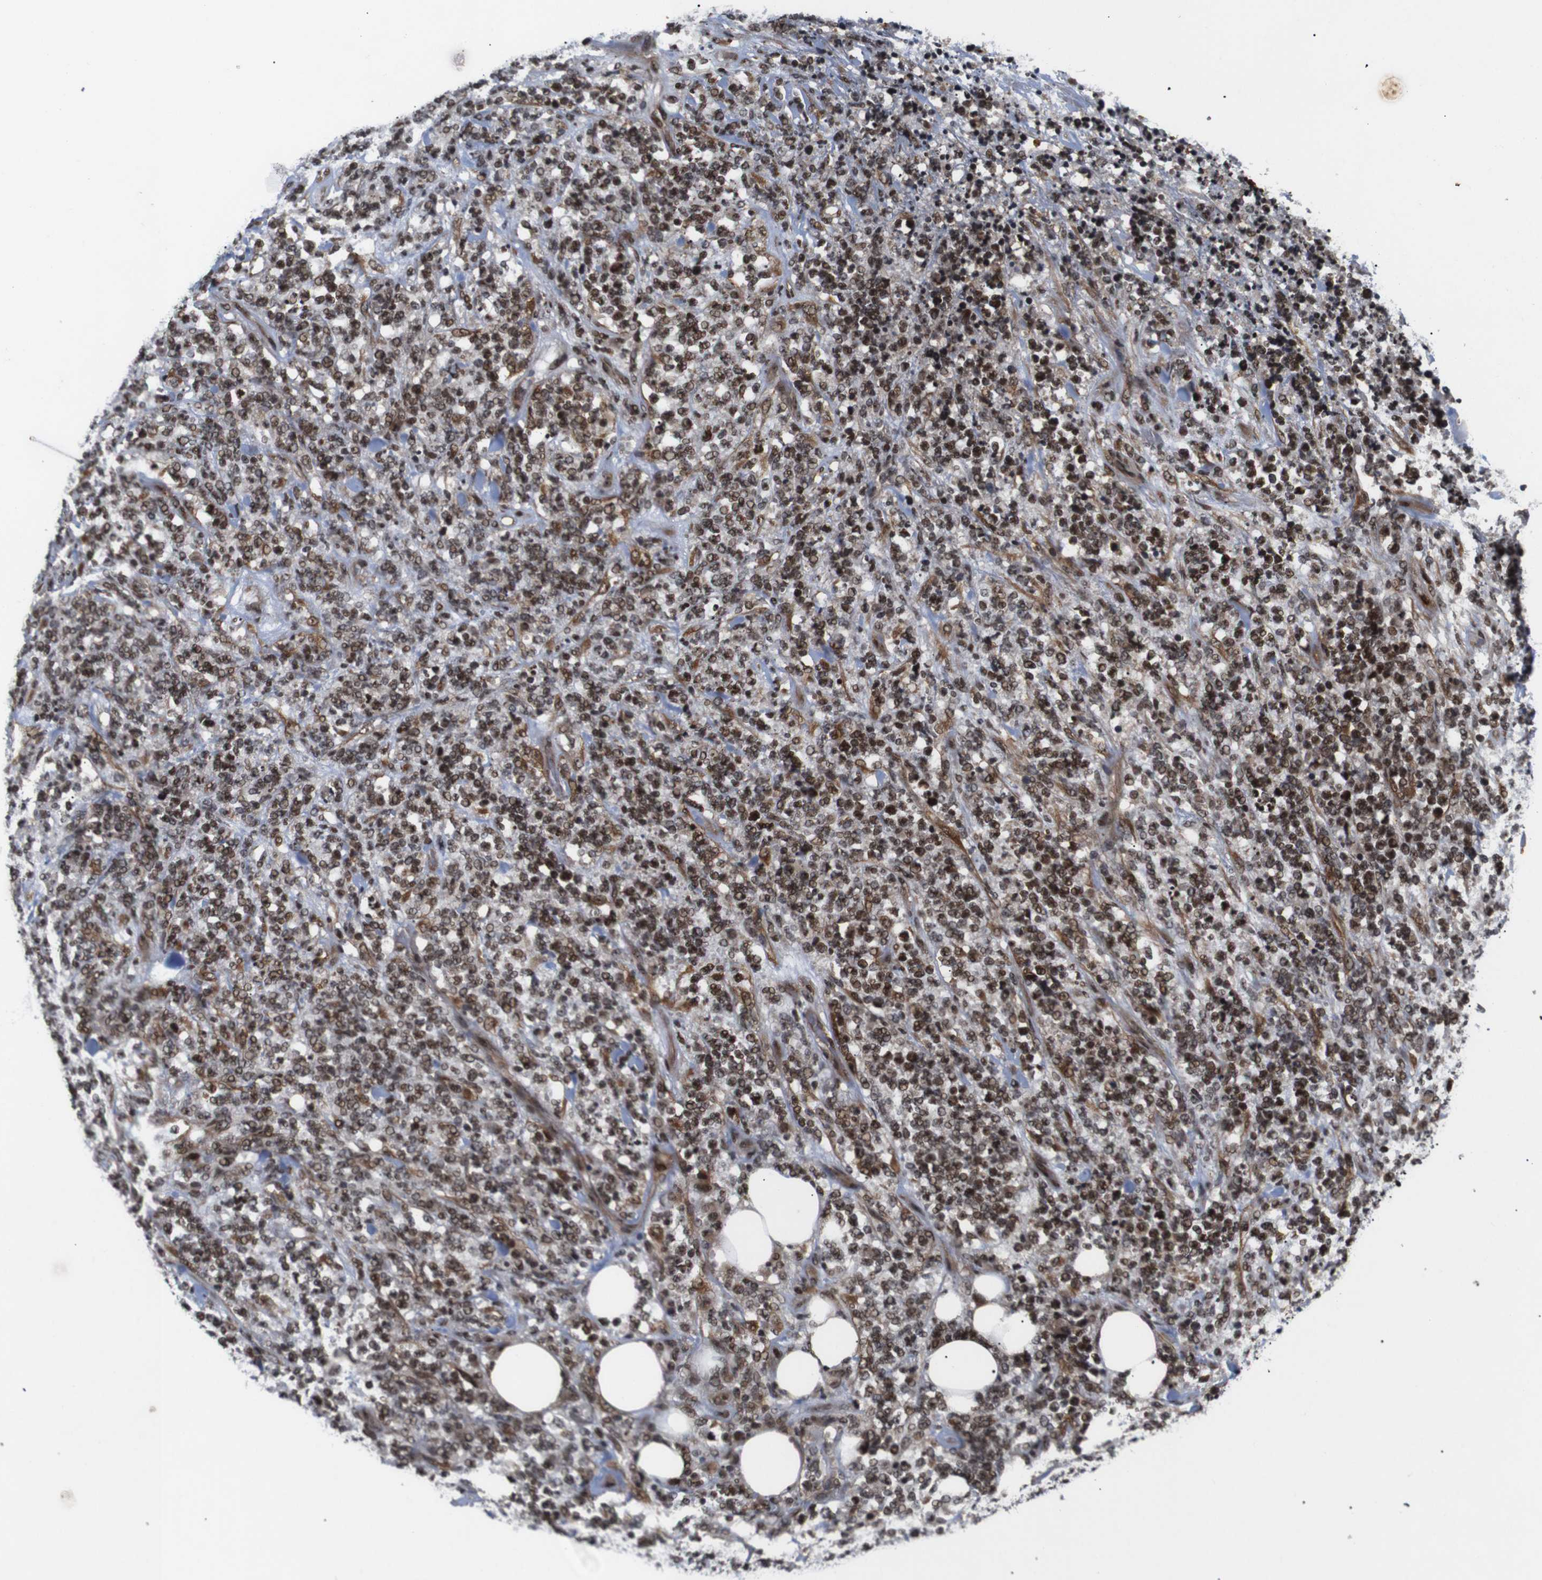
{"staining": {"intensity": "moderate", "quantity": ">75%", "location": "nuclear"}, "tissue": "lymphoma", "cell_type": "Tumor cells", "image_type": "cancer", "snomed": [{"axis": "morphology", "description": "Malignant lymphoma, non-Hodgkin's type, High grade"}, {"axis": "topography", "description": "Soft tissue"}], "caption": "Malignant lymphoma, non-Hodgkin's type (high-grade) stained with DAB immunohistochemistry (IHC) reveals medium levels of moderate nuclear expression in approximately >75% of tumor cells.", "gene": "KIF23", "patient": {"sex": "male", "age": 18}}